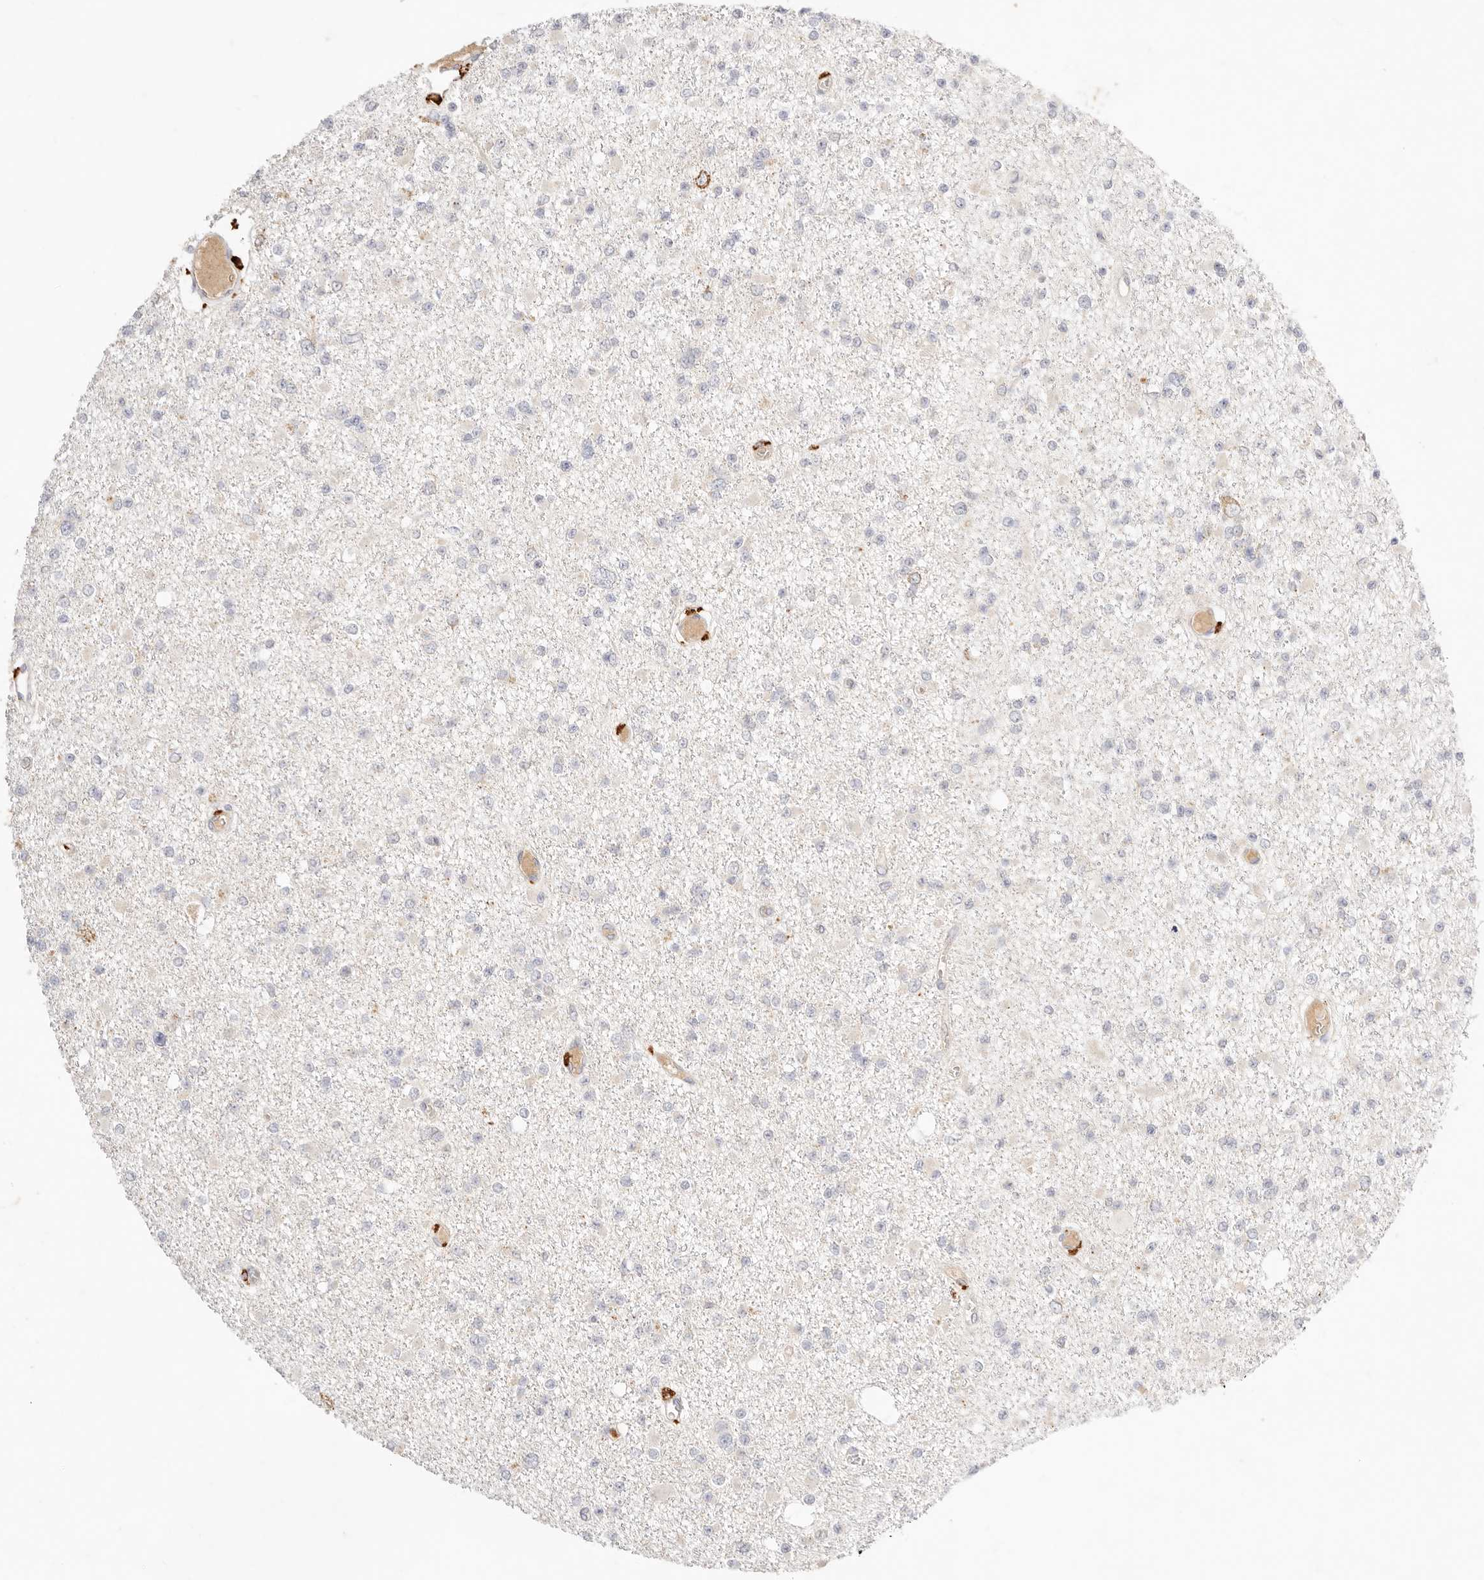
{"staining": {"intensity": "negative", "quantity": "none", "location": "none"}, "tissue": "glioma", "cell_type": "Tumor cells", "image_type": "cancer", "snomed": [{"axis": "morphology", "description": "Glioma, malignant, Low grade"}, {"axis": "topography", "description": "Brain"}], "caption": "DAB (3,3'-diaminobenzidine) immunohistochemical staining of human glioma reveals no significant positivity in tumor cells.", "gene": "HK2", "patient": {"sex": "female", "age": 22}}